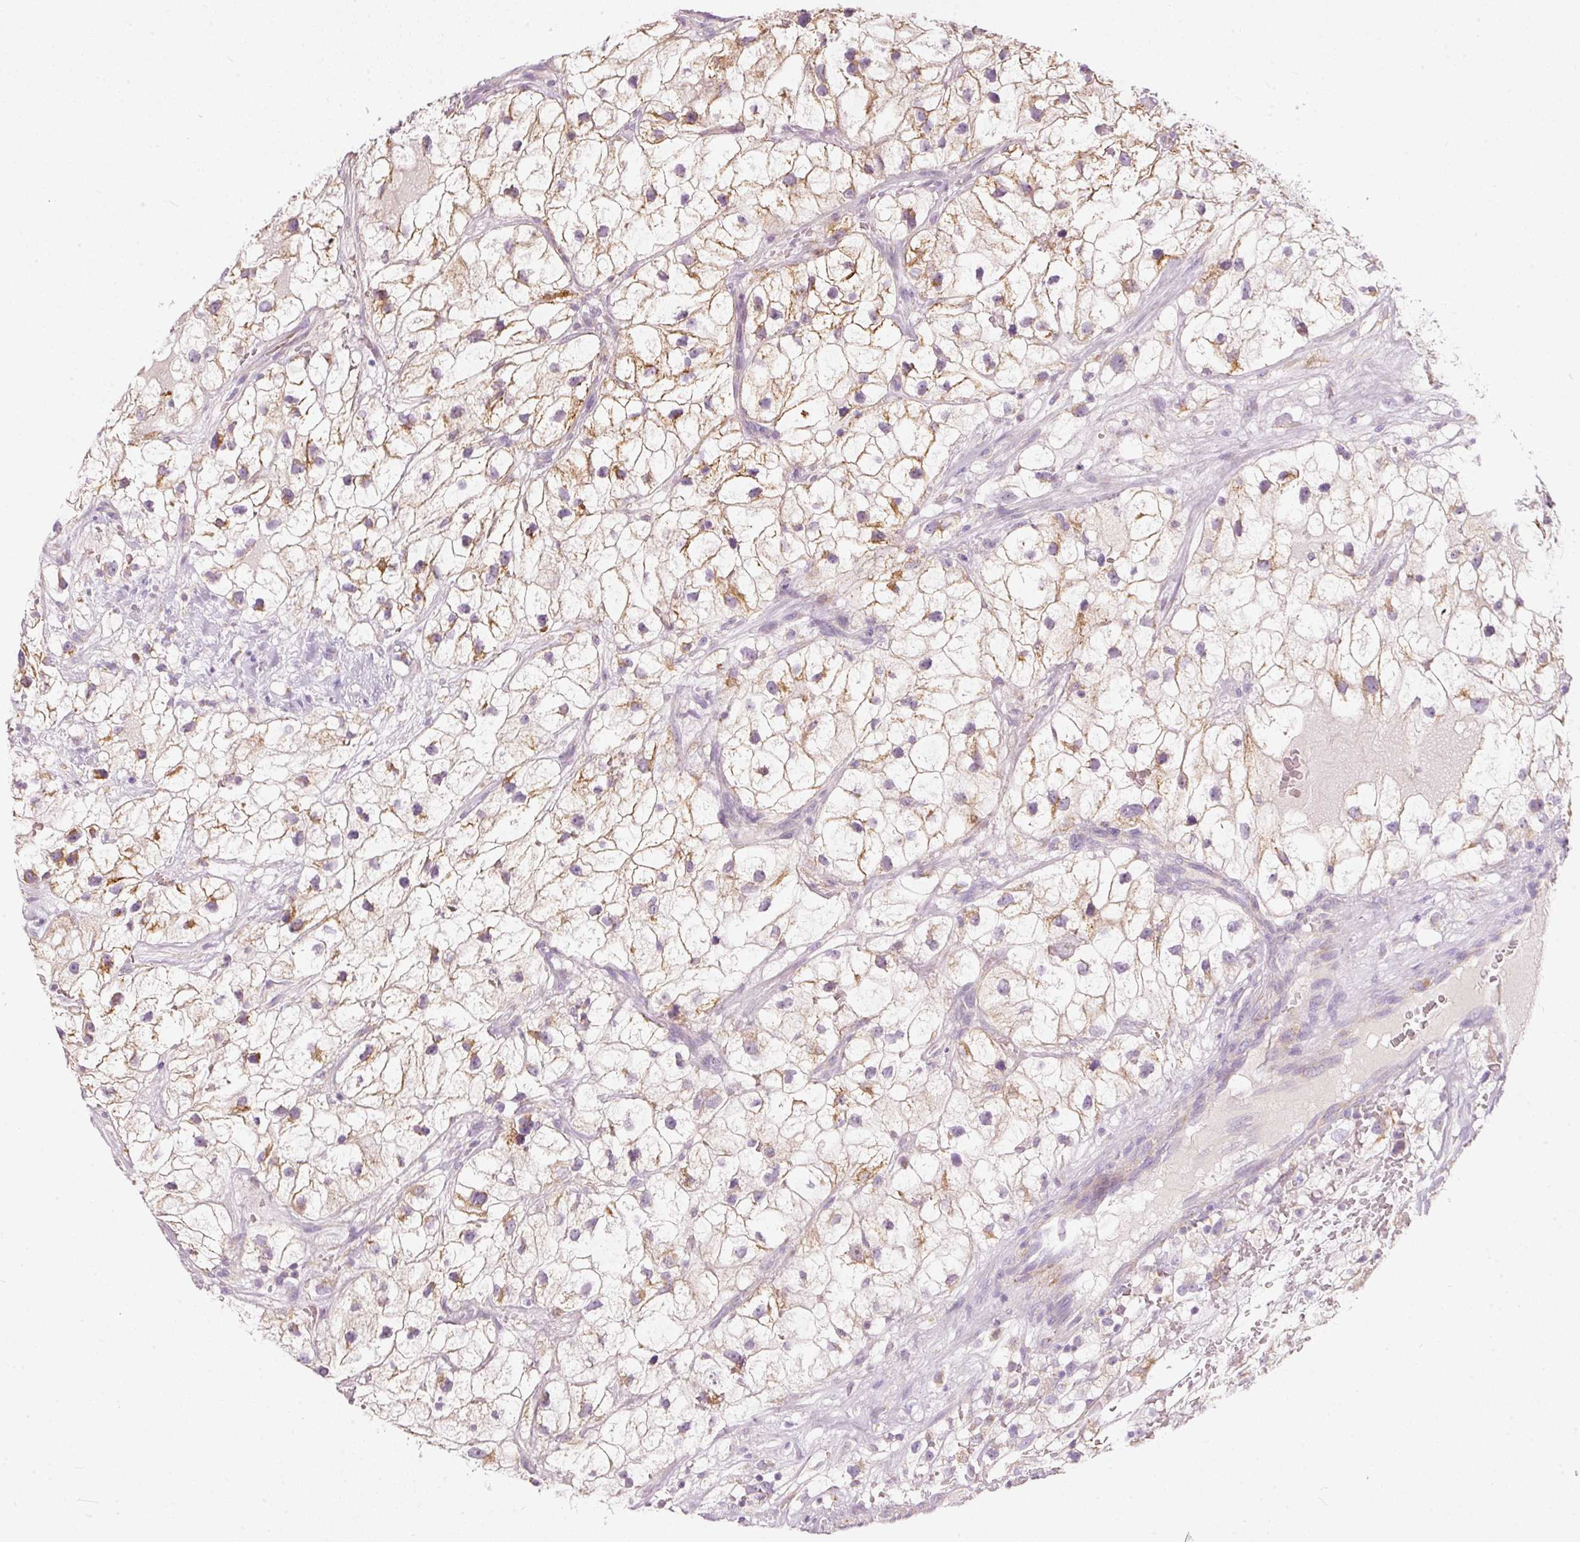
{"staining": {"intensity": "moderate", "quantity": "<25%", "location": "cytoplasmic/membranous"}, "tissue": "renal cancer", "cell_type": "Tumor cells", "image_type": "cancer", "snomed": [{"axis": "morphology", "description": "Adenocarcinoma, NOS"}, {"axis": "topography", "description": "Kidney"}], "caption": "Renal cancer (adenocarcinoma) stained with DAB (3,3'-diaminobenzidine) immunohistochemistry (IHC) shows low levels of moderate cytoplasmic/membranous positivity in approximately <25% of tumor cells.", "gene": "MTHFD2", "patient": {"sex": "male", "age": 59}}